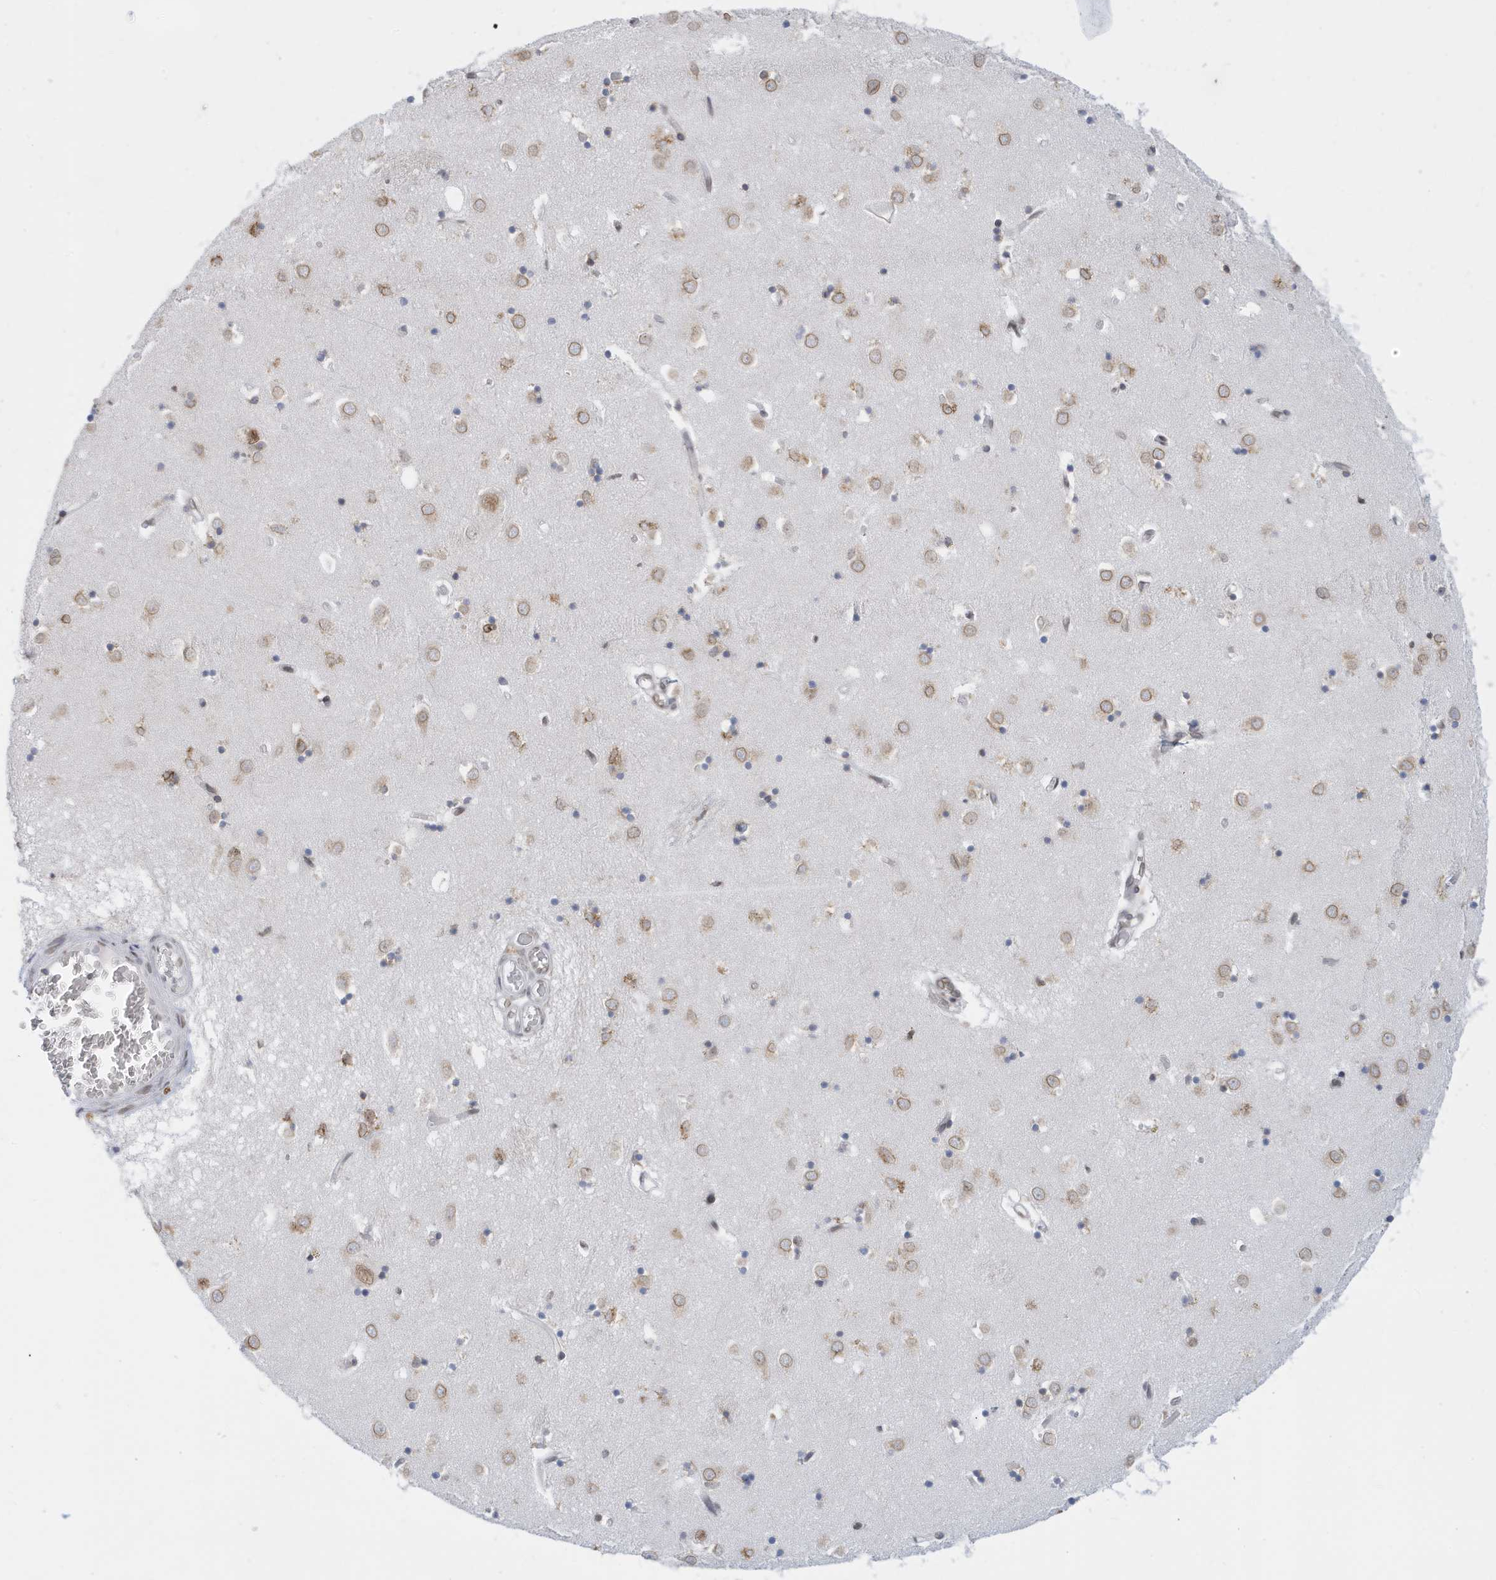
{"staining": {"intensity": "weak", "quantity": "25%-75%", "location": "cytoplasmic/membranous,nuclear"}, "tissue": "caudate", "cell_type": "Glial cells", "image_type": "normal", "snomed": [{"axis": "morphology", "description": "Normal tissue, NOS"}, {"axis": "topography", "description": "Lateral ventricle wall"}], "caption": "Approximately 25%-75% of glial cells in normal human caudate display weak cytoplasmic/membranous,nuclear protein staining as visualized by brown immunohistochemical staining.", "gene": "PCYT1A", "patient": {"sex": "male", "age": 70}}